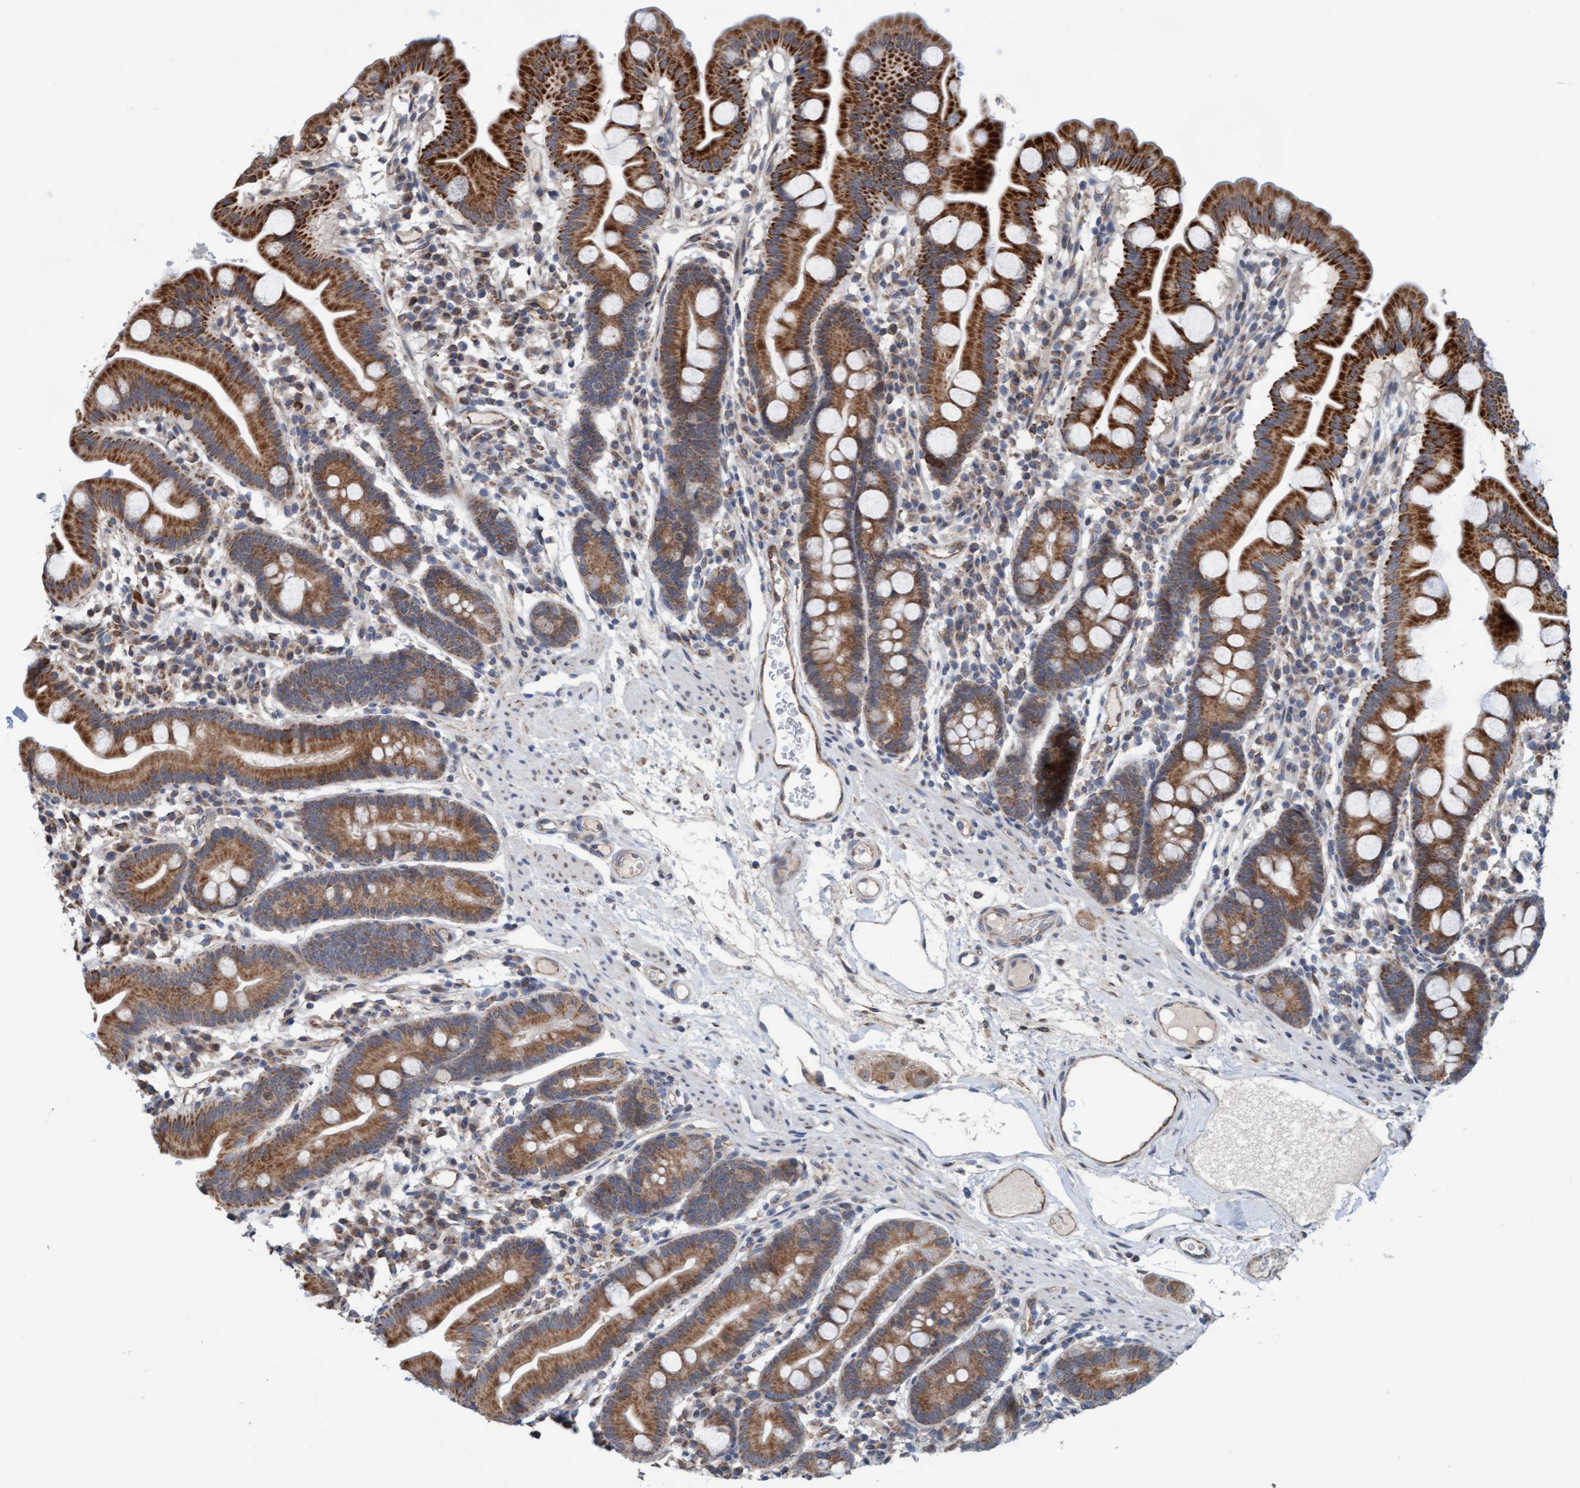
{"staining": {"intensity": "strong", "quantity": ">75%", "location": "cytoplasmic/membranous"}, "tissue": "duodenum", "cell_type": "Glandular cells", "image_type": "normal", "snomed": [{"axis": "morphology", "description": "Normal tissue, NOS"}, {"axis": "topography", "description": "Duodenum"}], "caption": "Protein expression analysis of benign duodenum demonstrates strong cytoplasmic/membranous positivity in approximately >75% of glandular cells. The staining is performed using DAB (3,3'-diaminobenzidine) brown chromogen to label protein expression. The nuclei are counter-stained blue using hematoxylin.", "gene": "ZNF566", "patient": {"sex": "male", "age": 50}}